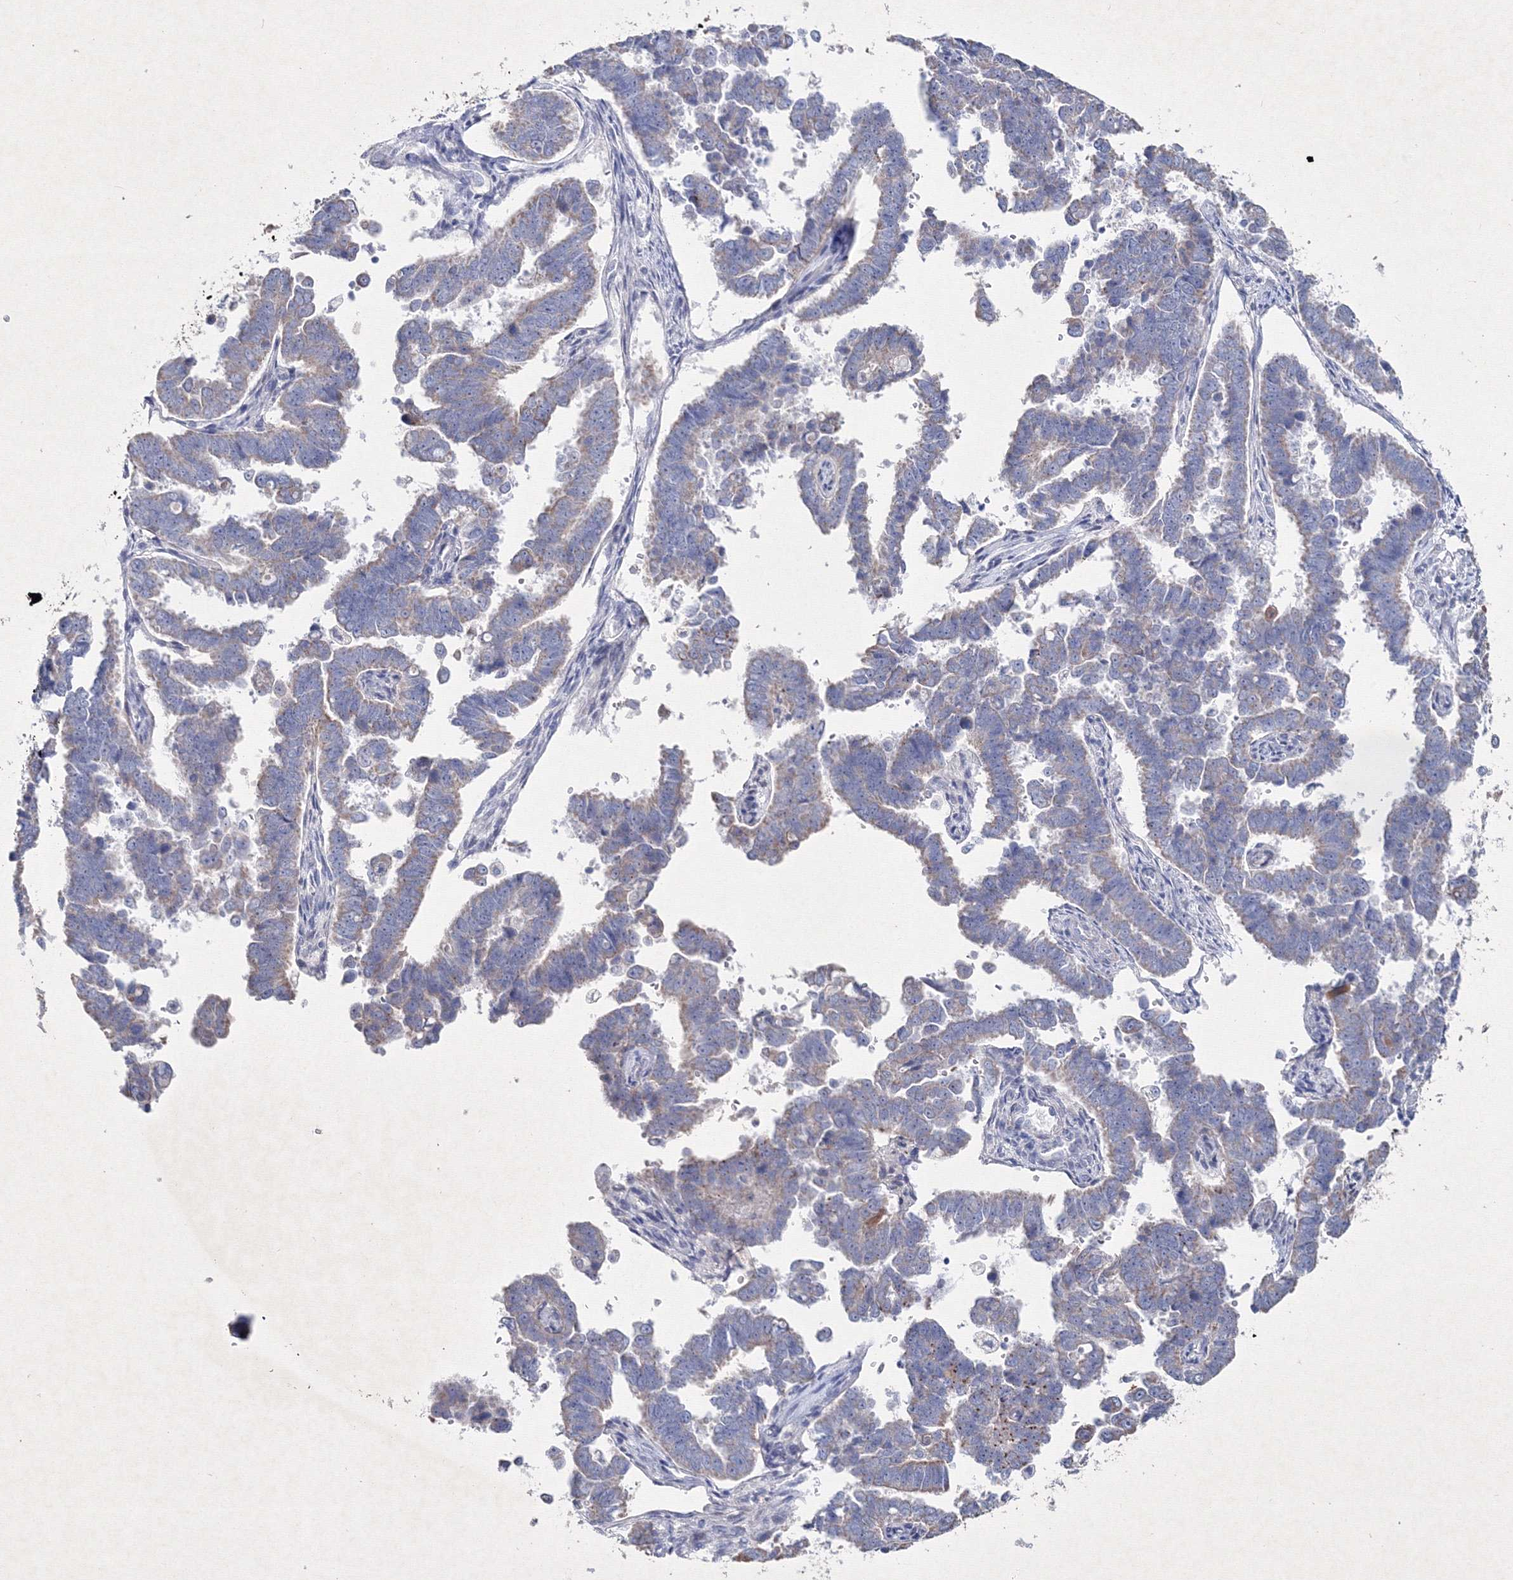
{"staining": {"intensity": "weak", "quantity": "25%-75%", "location": "cytoplasmic/membranous"}, "tissue": "endometrial cancer", "cell_type": "Tumor cells", "image_type": "cancer", "snomed": [{"axis": "morphology", "description": "Adenocarcinoma, NOS"}, {"axis": "topography", "description": "Endometrium"}], "caption": "This is a micrograph of IHC staining of endometrial cancer, which shows weak positivity in the cytoplasmic/membranous of tumor cells.", "gene": "SMIM29", "patient": {"sex": "female", "age": 75}}